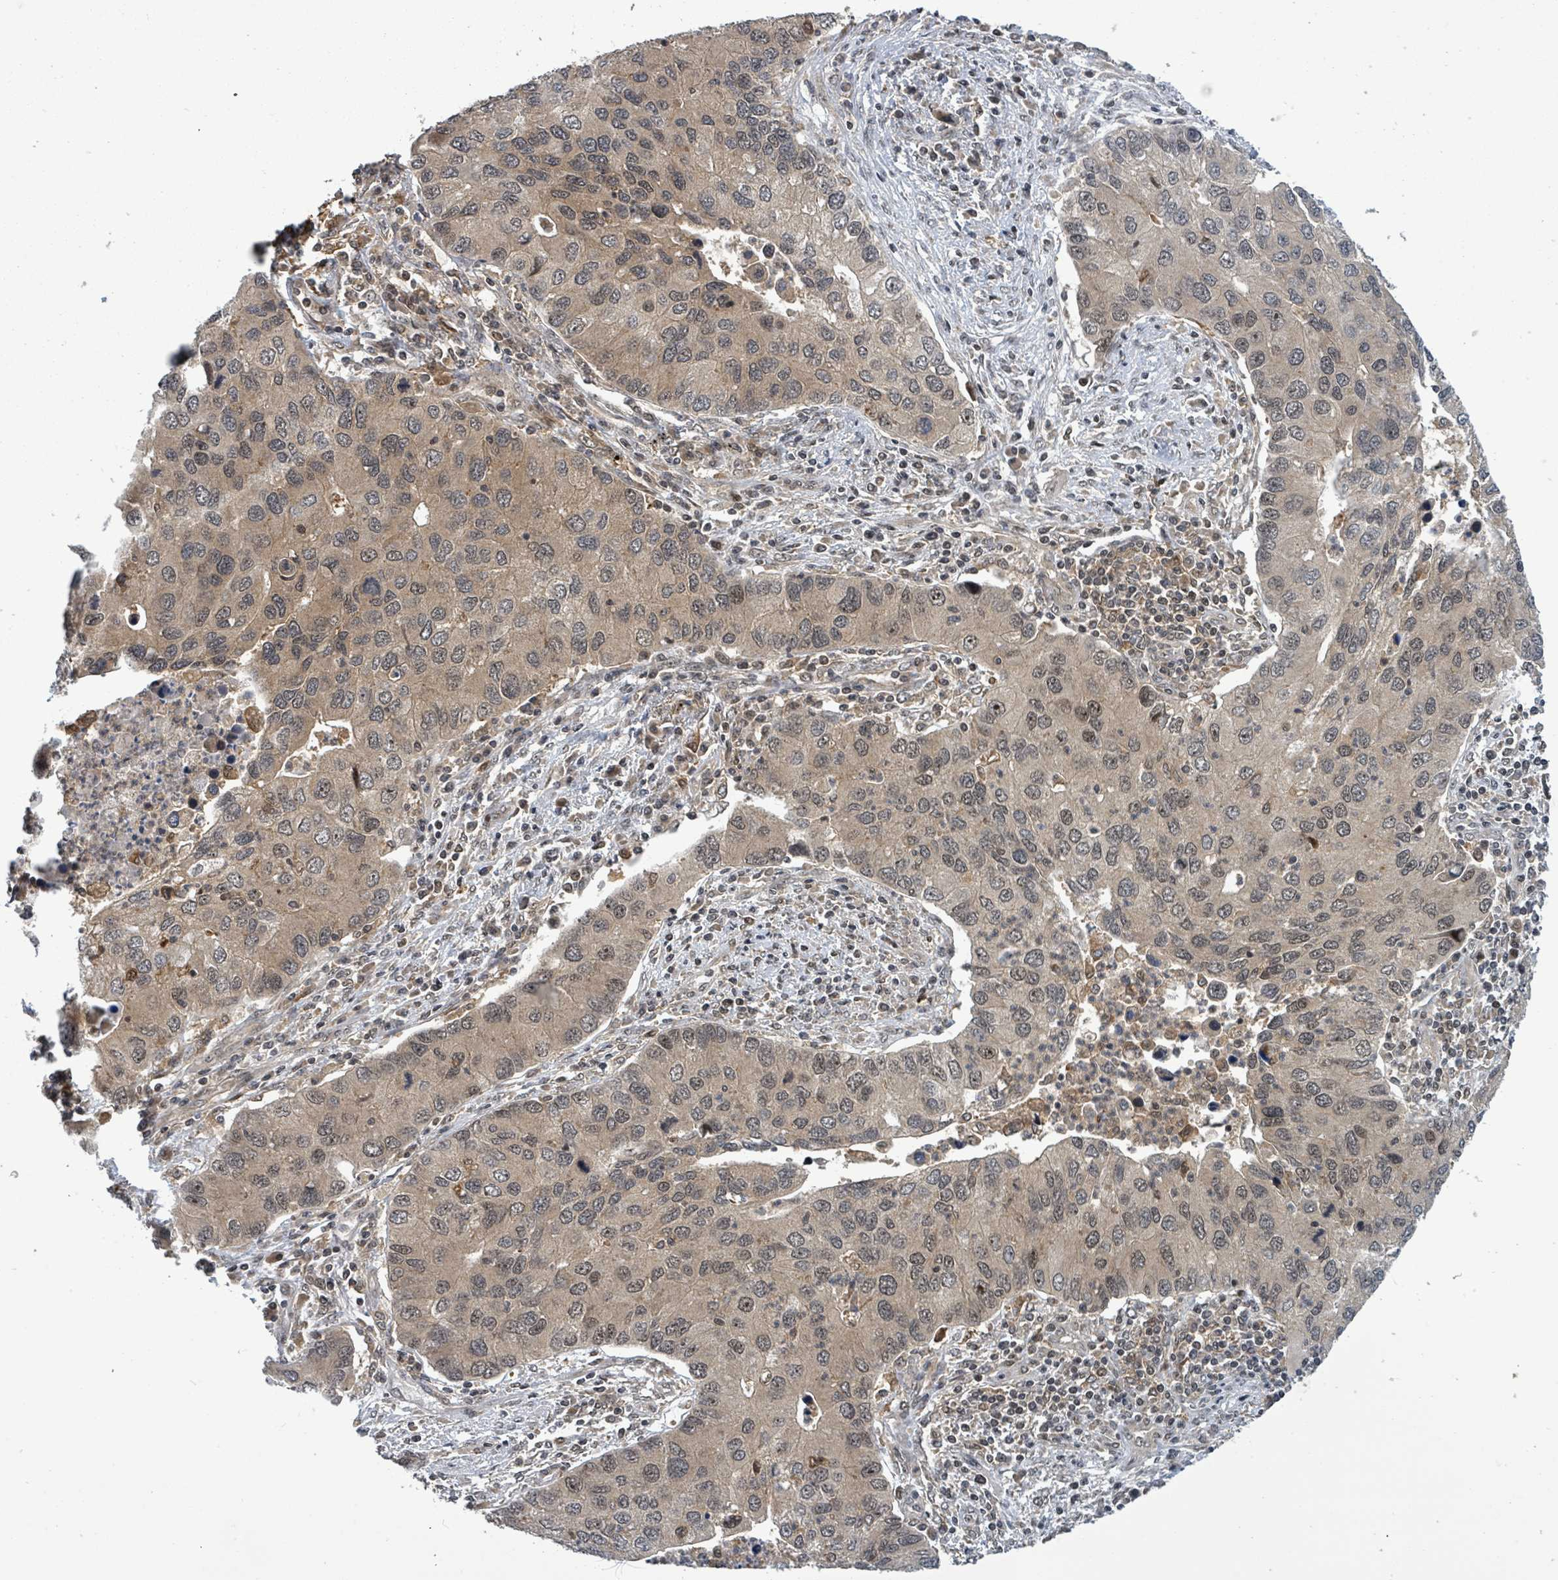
{"staining": {"intensity": "weak", "quantity": "<25%", "location": "nuclear"}, "tissue": "lung cancer", "cell_type": "Tumor cells", "image_type": "cancer", "snomed": [{"axis": "morphology", "description": "Aneuploidy"}, {"axis": "morphology", "description": "Adenocarcinoma, NOS"}, {"axis": "topography", "description": "Lymph node"}, {"axis": "topography", "description": "Lung"}], "caption": "Immunohistochemical staining of lung adenocarcinoma displays no significant staining in tumor cells.", "gene": "FBXO6", "patient": {"sex": "female", "age": 74}}